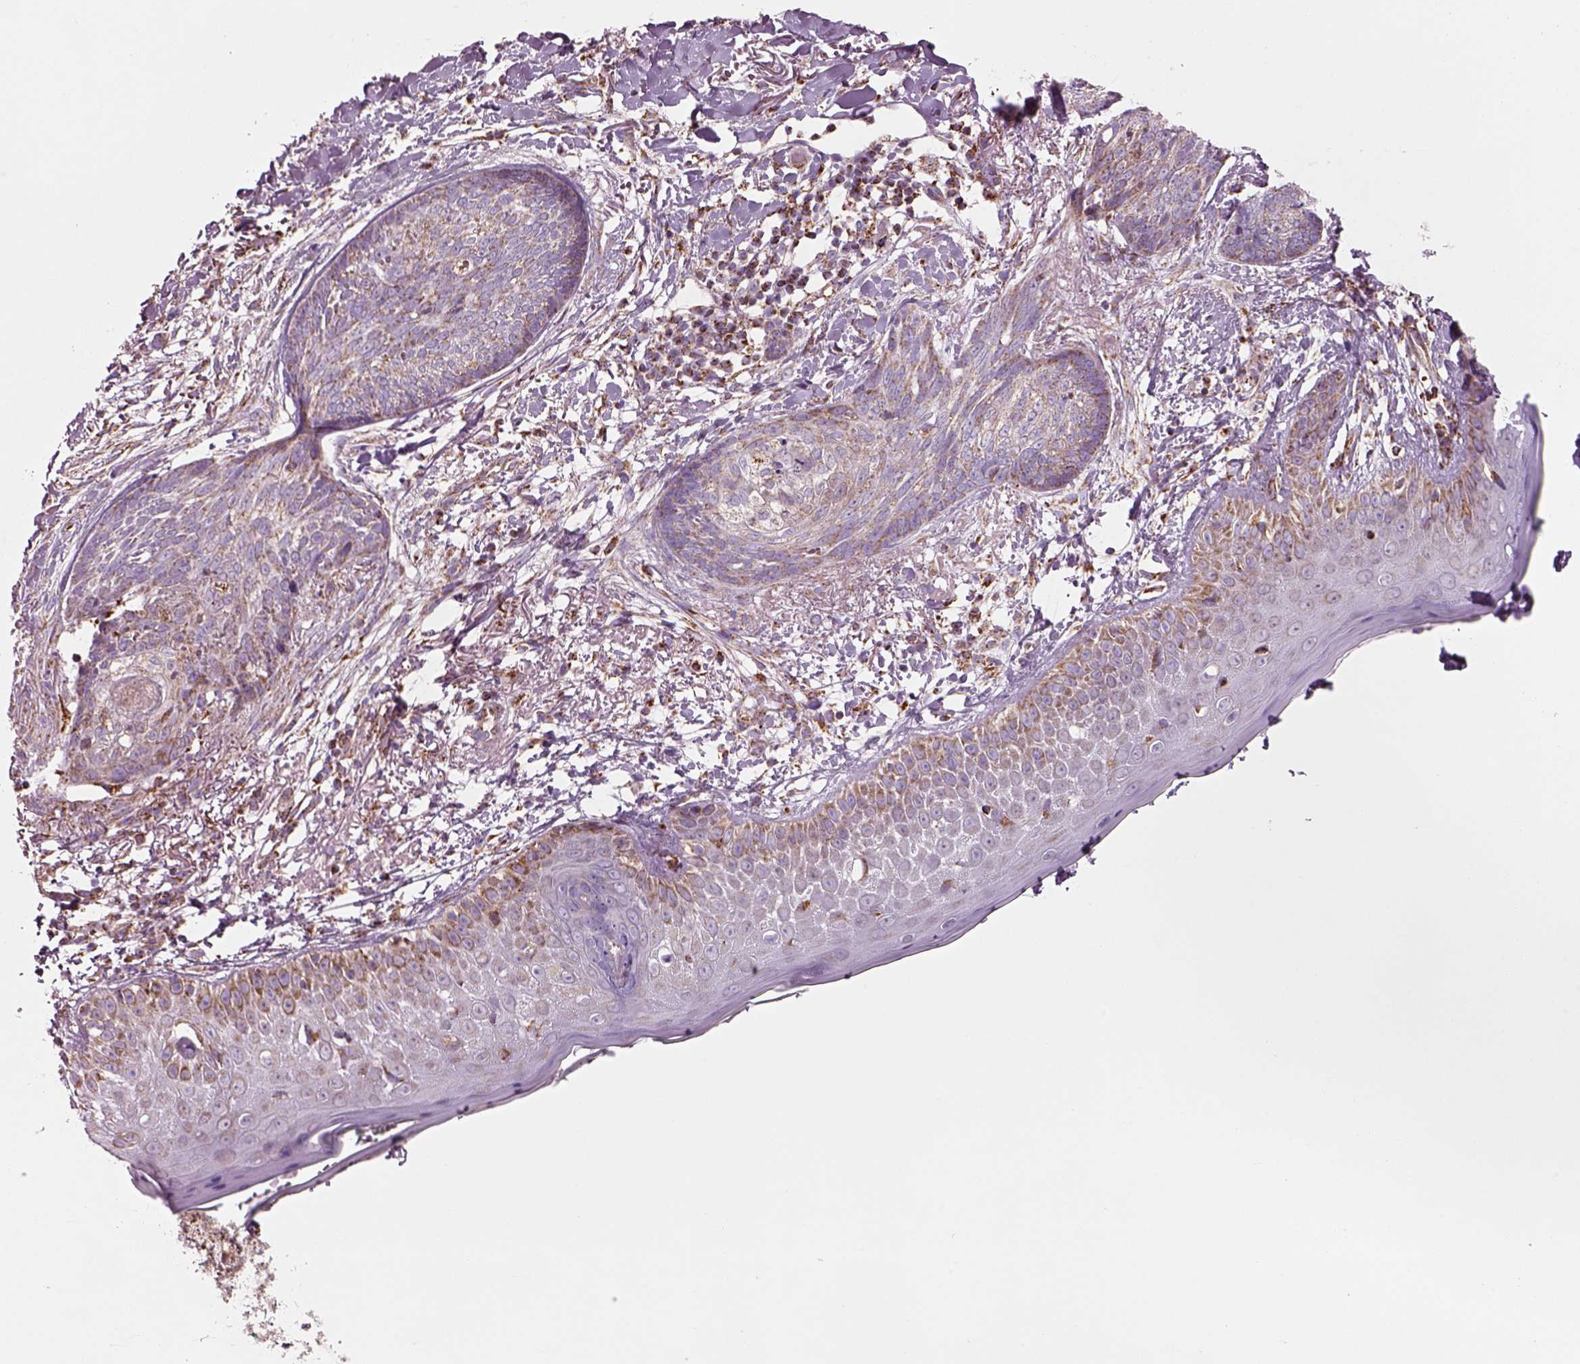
{"staining": {"intensity": "weak", "quantity": ">75%", "location": "cytoplasmic/membranous"}, "tissue": "skin cancer", "cell_type": "Tumor cells", "image_type": "cancer", "snomed": [{"axis": "morphology", "description": "Normal tissue, NOS"}, {"axis": "morphology", "description": "Basal cell carcinoma"}, {"axis": "topography", "description": "Skin"}], "caption": "Protein expression analysis of human skin basal cell carcinoma reveals weak cytoplasmic/membranous expression in approximately >75% of tumor cells.", "gene": "SLC25A24", "patient": {"sex": "male", "age": 84}}